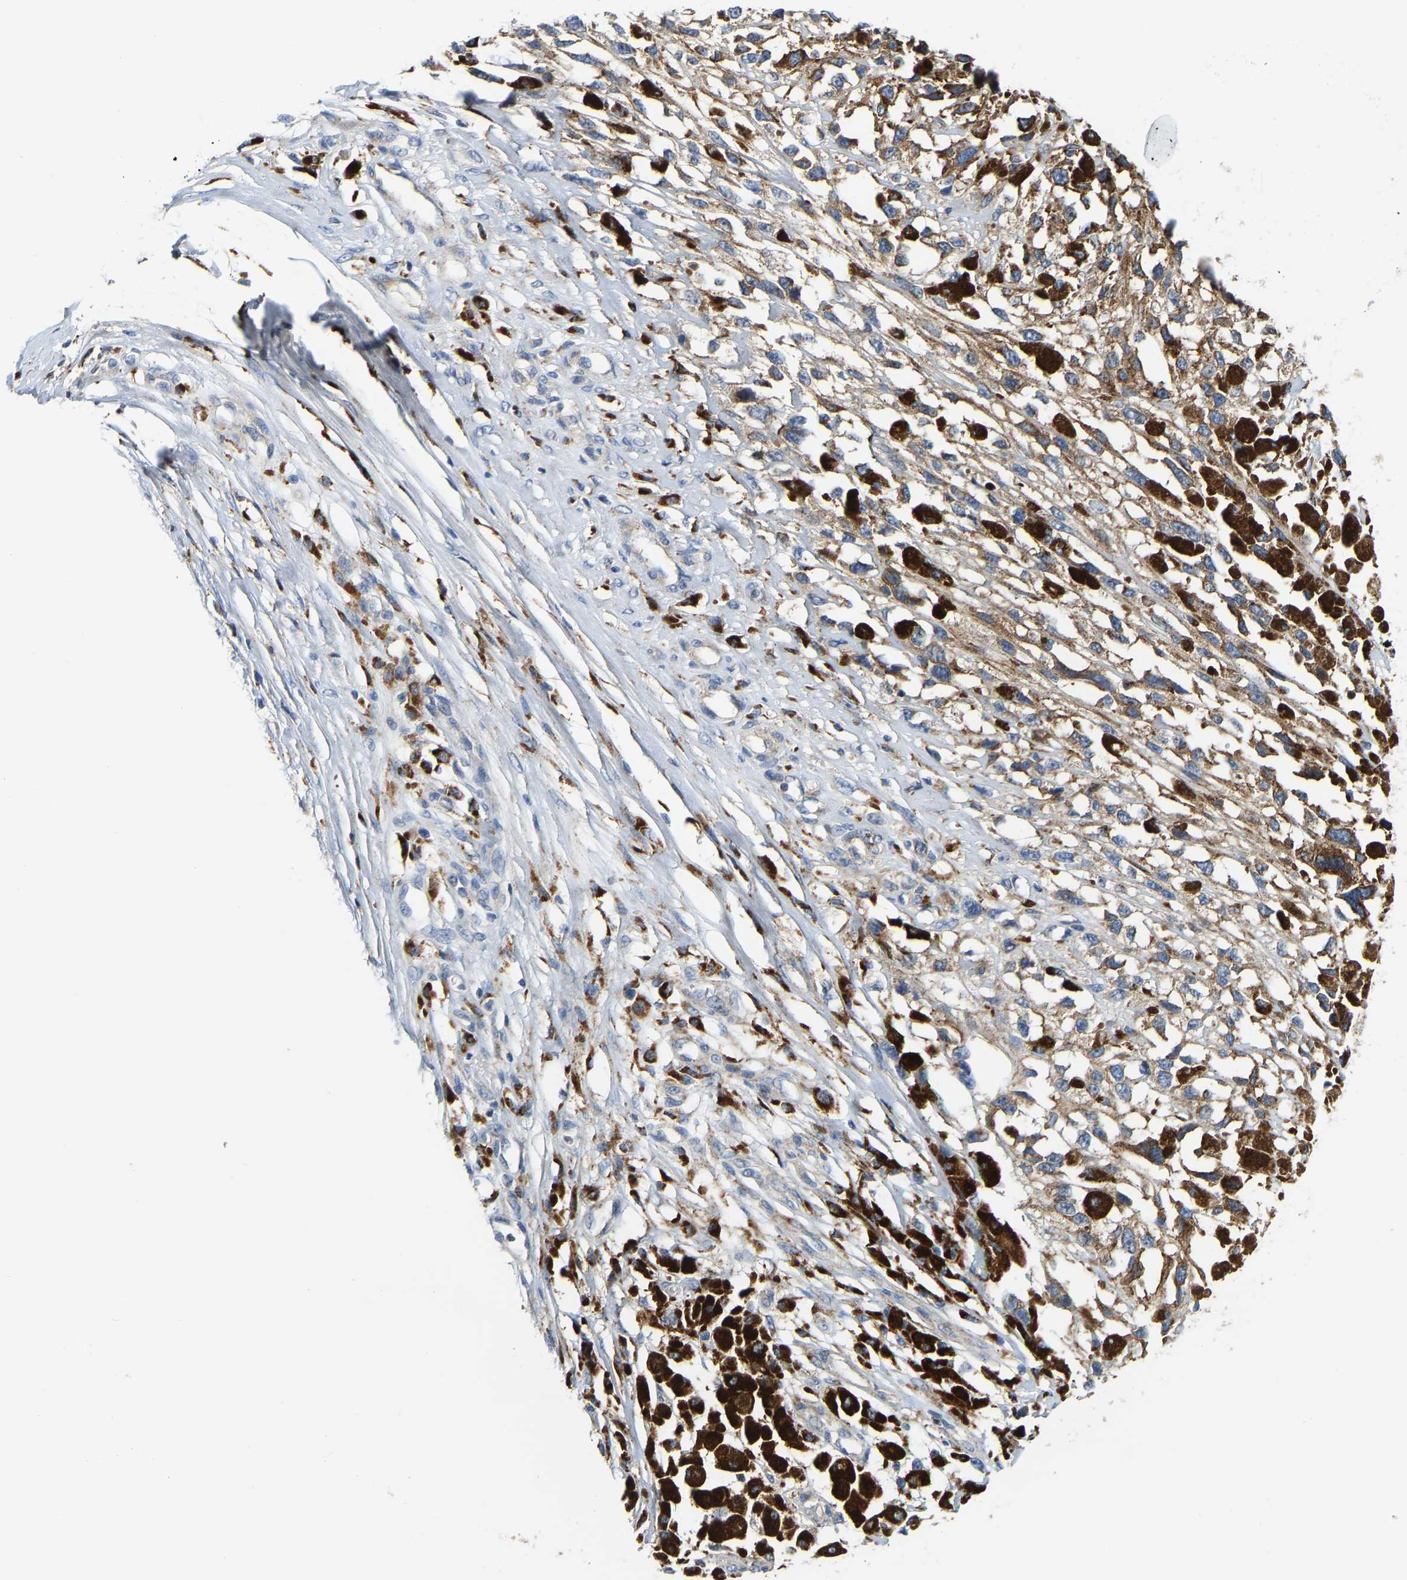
{"staining": {"intensity": "moderate", "quantity": ">75%", "location": "cytoplasmic/membranous"}, "tissue": "melanoma", "cell_type": "Tumor cells", "image_type": "cancer", "snomed": [{"axis": "morphology", "description": "Malignant melanoma, Metastatic site"}, {"axis": "topography", "description": "Lymph node"}], "caption": "This photomicrograph reveals immunohistochemistry staining of melanoma, with medium moderate cytoplasmic/membranous expression in about >75% of tumor cells.", "gene": "ATP6V1E1", "patient": {"sex": "male", "age": 59}}